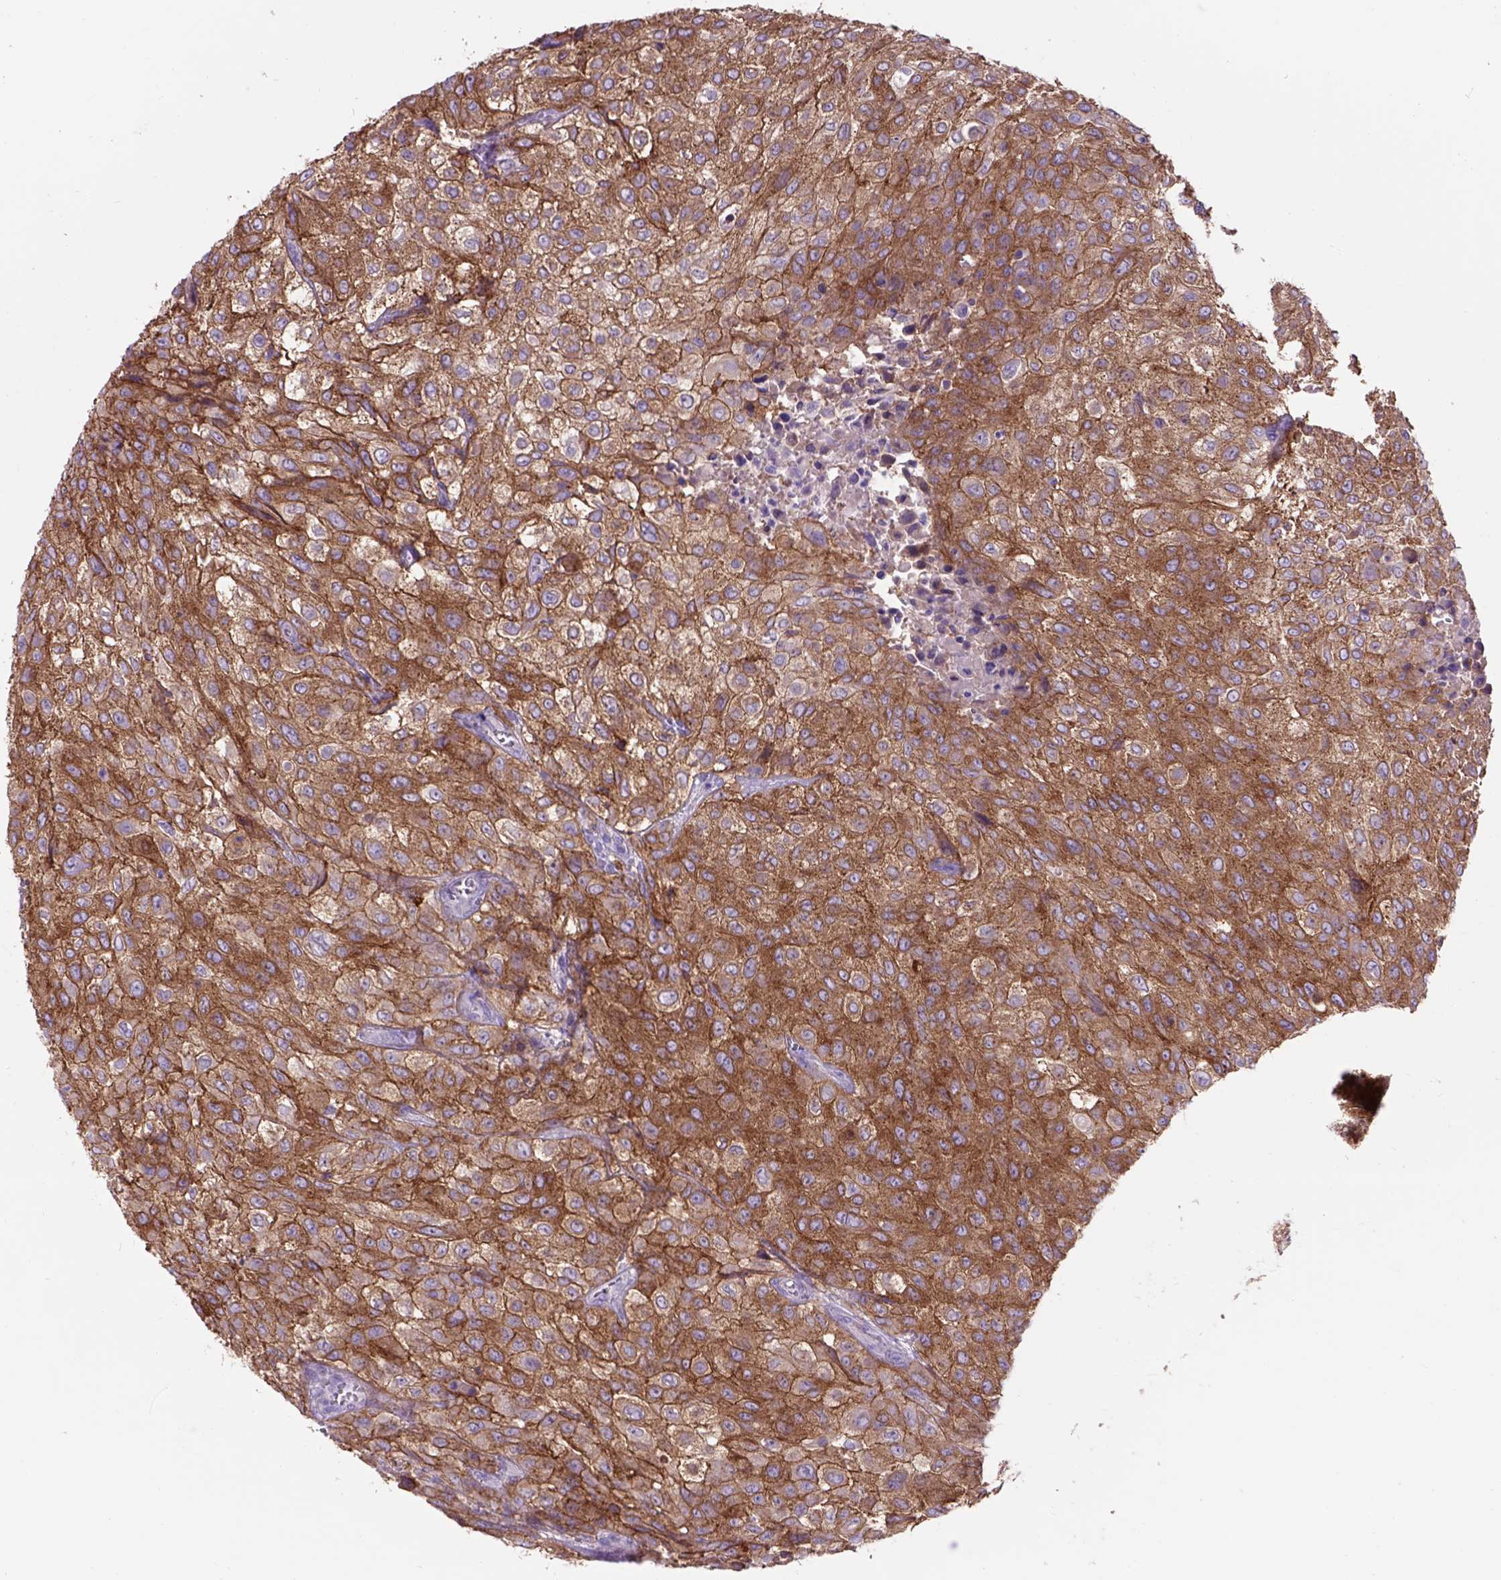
{"staining": {"intensity": "moderate", "quantity": ">75%", "location": "cytoplasmic/membranous"}, "tissue": "urothelial cancer", "cell_type": "Tumor cells", "image_type": "cancer", "snomed": [{"axis": "morphology", "description": "Urothelial carcinoma, High grade"}, {"axis": "topography", "description": "Urinary bladder"}], "caption": "Protein analysis of urothelial carcinoma (high-grade) tissue shows moderate cytoplasmic/membranous positivity in approximately >75% of tumor cells.", "gene": "EGFR", "patient": {"sex": "male", "age": 57}}